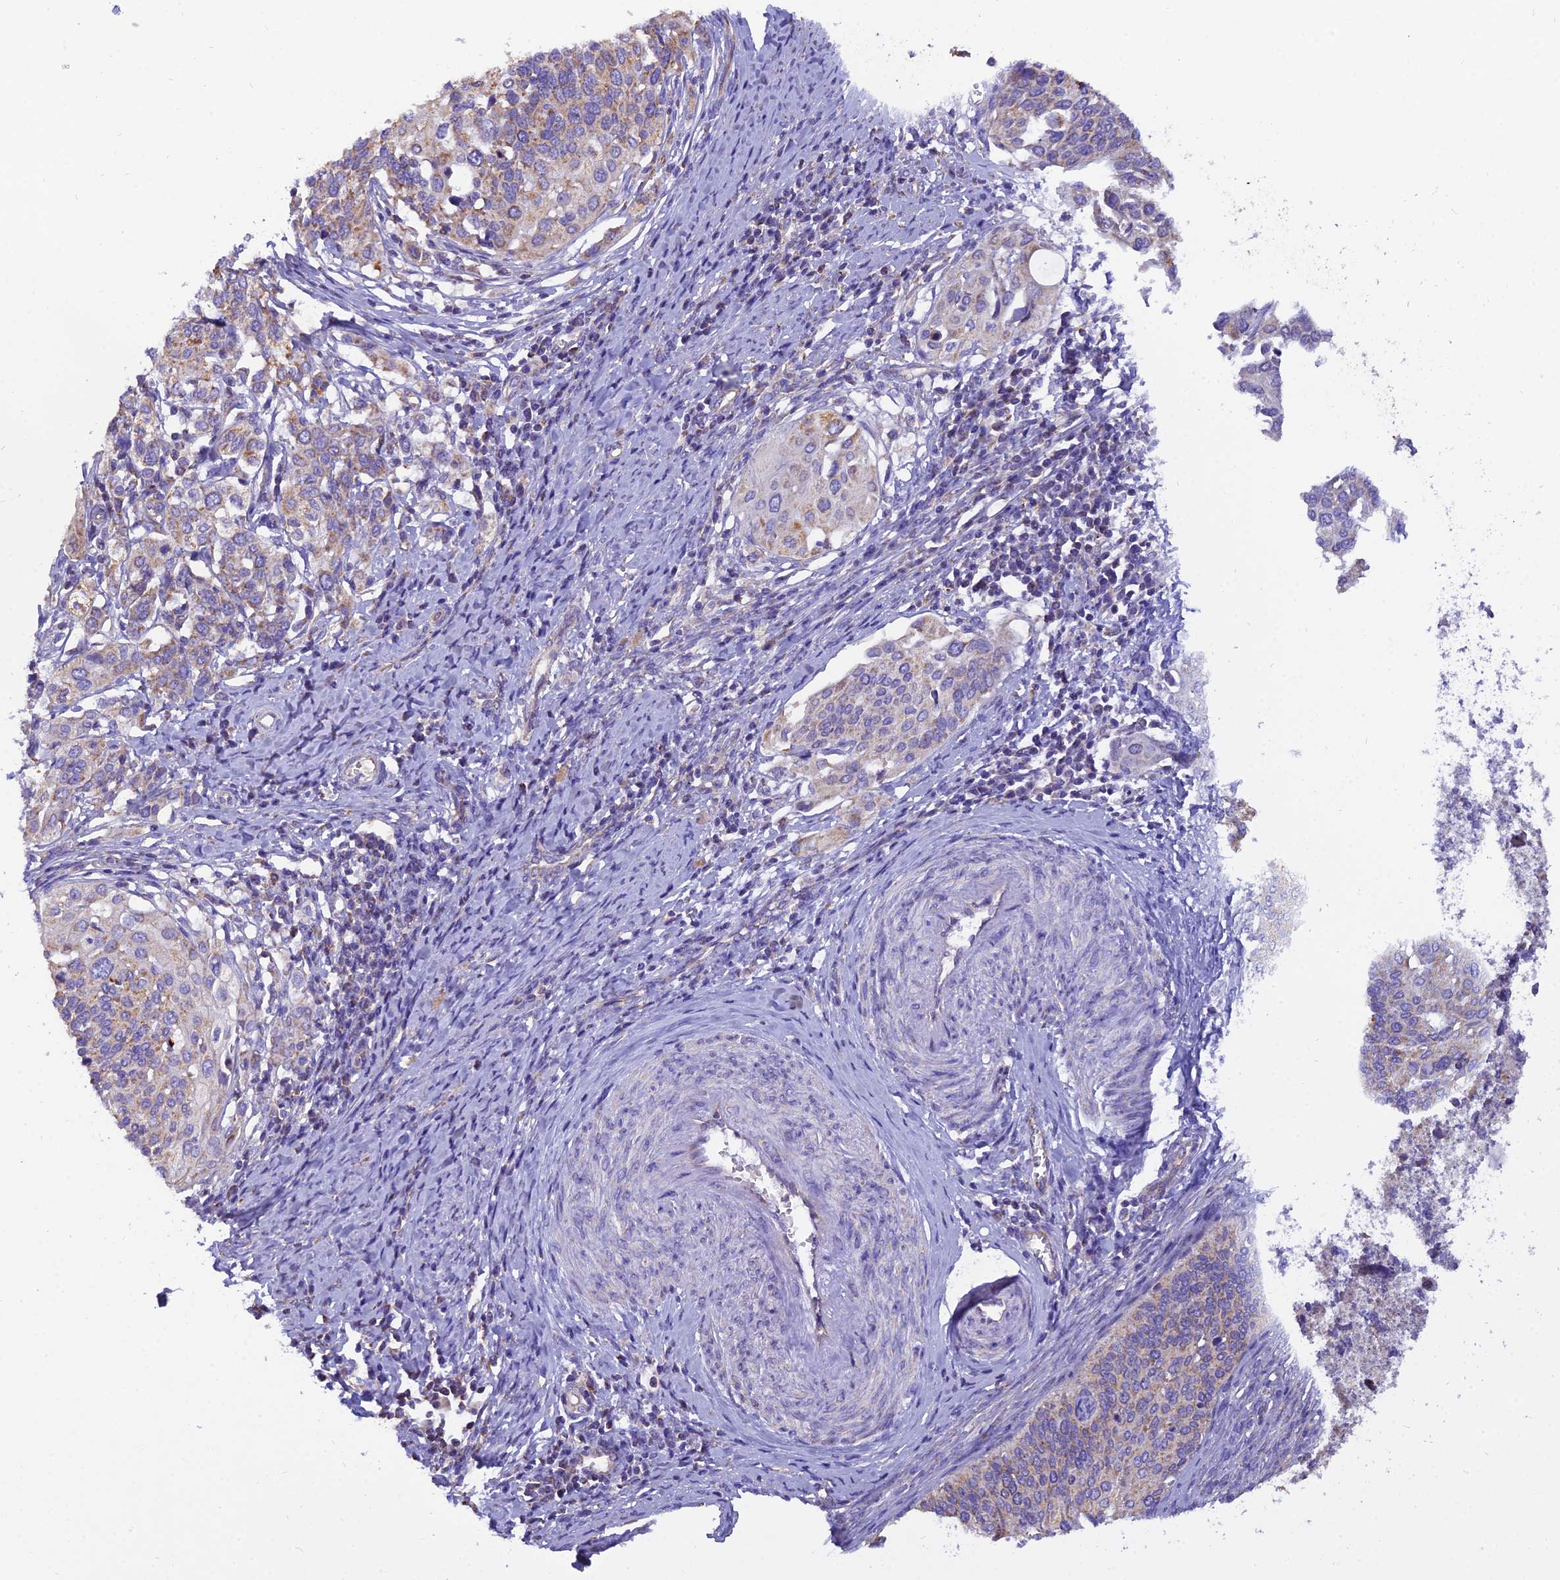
{"staining": {"intensity": "weak", "quantity": ">75%", "location": "cytoplasmic/membranous"}, "tissue": "cervical cancer", "cell_type": "Tumor cells", "image_type": "cancer", "snomed": [{"axis": "morphology", "description": "Squamous cell carcinoma, NOS"}, {"axis": "topography", "description": "Cervix"}], "caption": "A photomicrograph of human cervical squamous cell carcinoma stained for a protein demonstrates weak cytoplasmic/membranous brown staining in tumor cells.", "gene": "GPD1", "patient": {"sex": "female", "age": 44}}